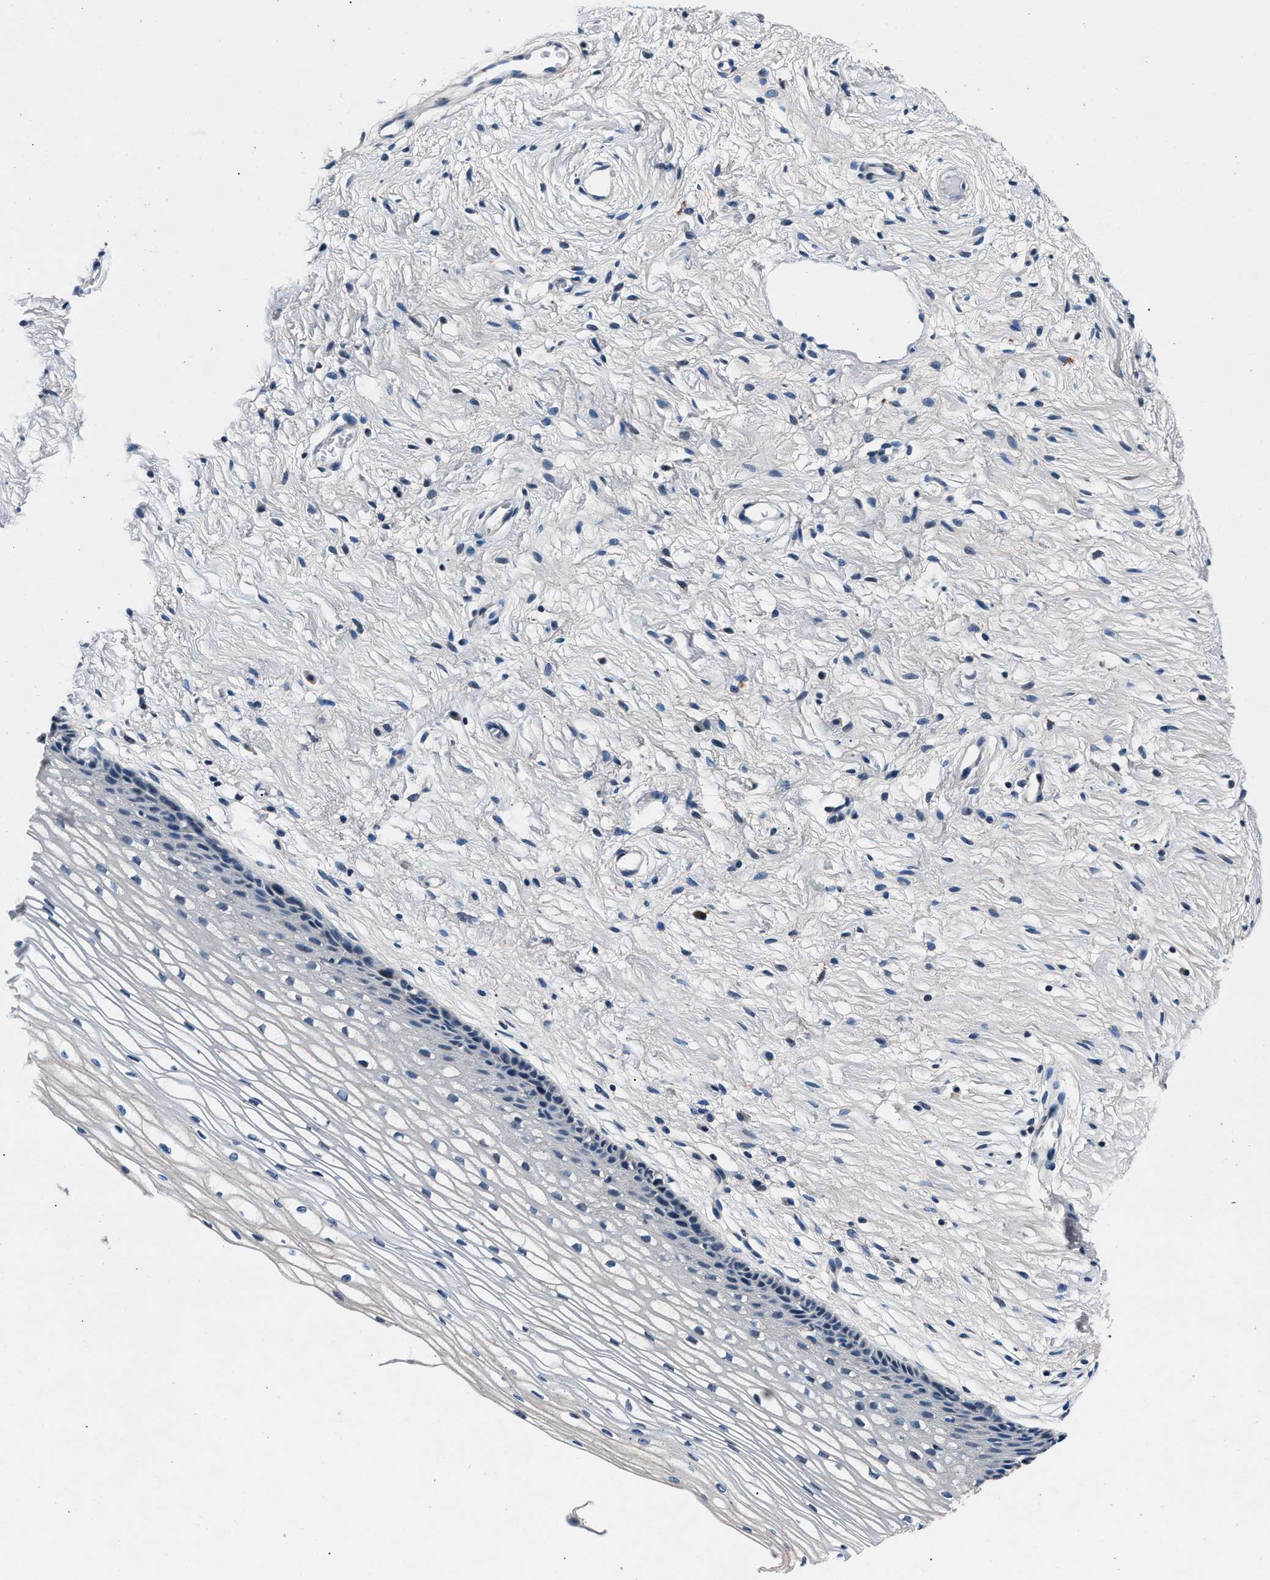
{"staining": {"intensity": "negative", "quantity": "none", "location": "none"}, "tissue": "cervix", "cell_type": "Glandular cells", "image_type": "normal", "snomed": [{"axis": "morphology", "description": "Normal tissue, NOS"}, {"axis": "topography", "description": "Cervix"}], "caption": "Image shows no significant protein expression in glandular cells of benign cervix. (DAB IHC, high magnification).", "gene": "DENND6B", "patient": {"sex": "female", "age": 77}}